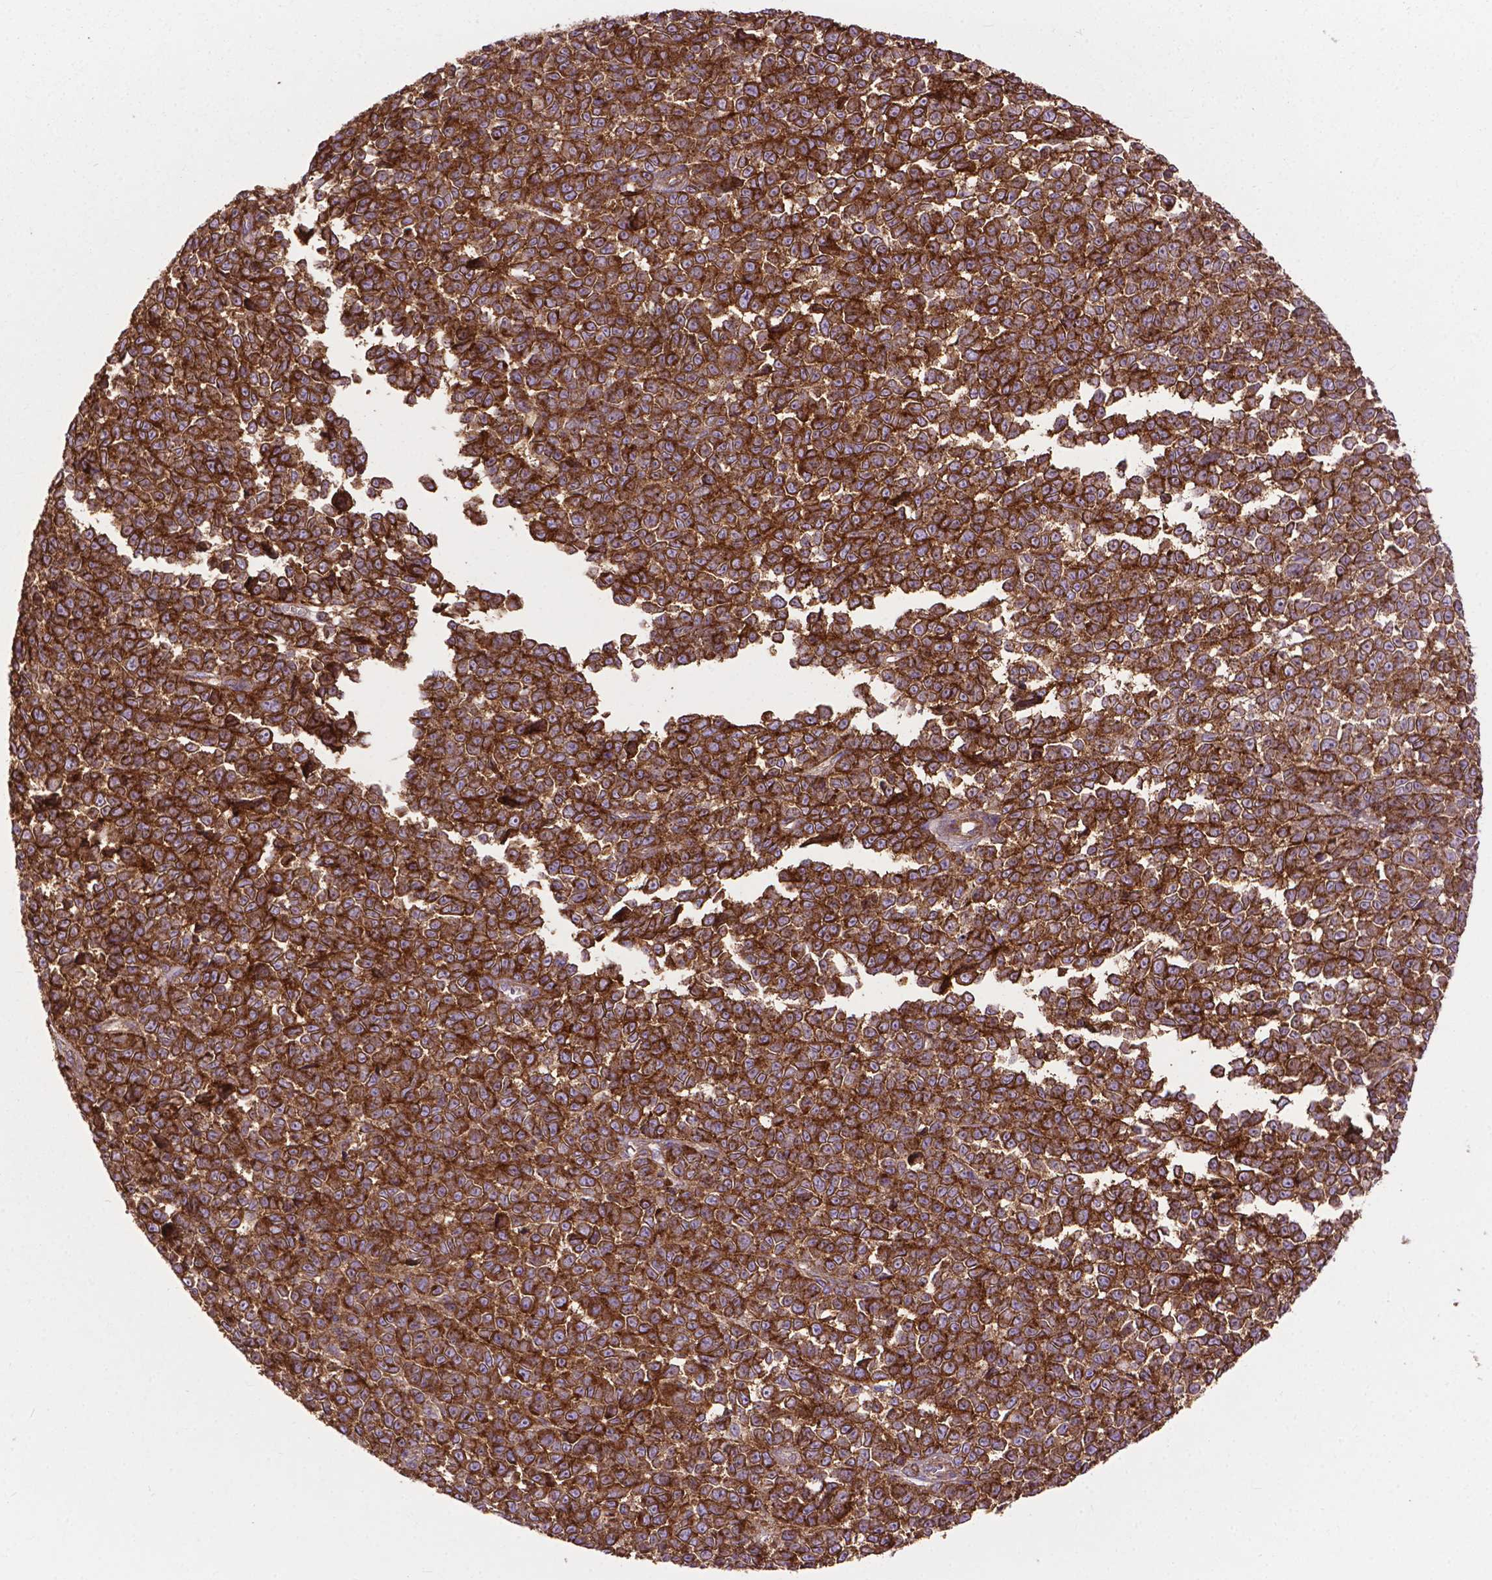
{"staining": {"intensity": "strong", "quantity": ">75%", "location": "cytoplasmic/membranous"}, "tissue": "melanoma", "cell_type": "Tumor cells", "image_type": "cancer", "snomed": [{"axis": "morphology", "description": "Malignant melanoma, NOS"}, {"axis": "topography", "description": "Skin"}], "caption": "Malignant melanoma was stained to show a protein in brown. There is high levels of strong cytoplasmic/membranous staining in approximately >75% of tumor cells. Nuclei are stained in blue.", "gene": "CHMP4A", "patient": {"sex": "female", "age": 95}}